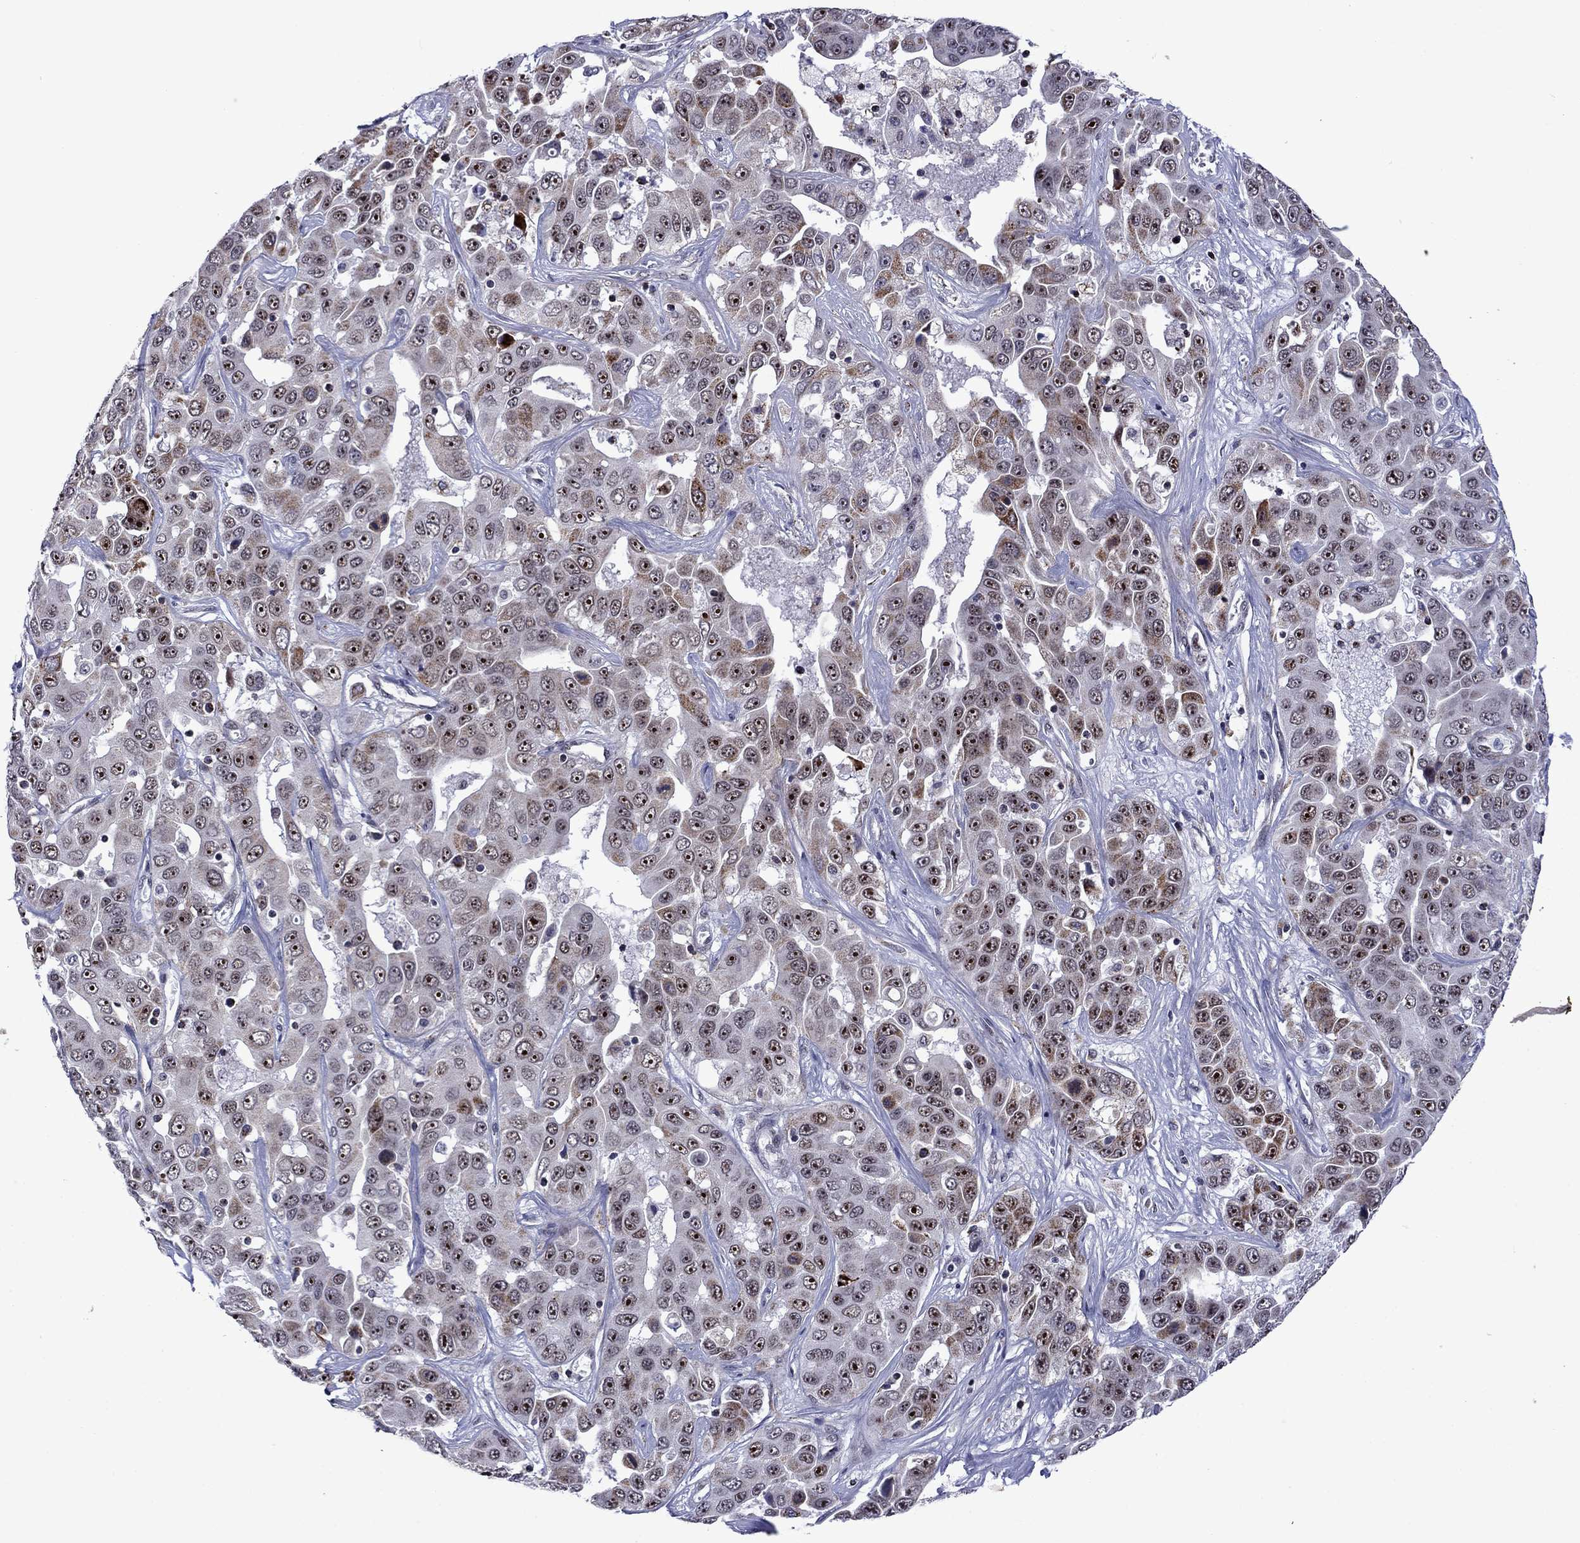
{"staining": {"intensity": "moderate", "quantity": "25%-75%", "location": "nuclear"}, "tissue": "liver cancer", "cell_type": "Tumor cells", "image_type": "cancer", "snomed": [{"axis": "morphology", "description": "Cholangiocarcinoma"}, {"axis": "topography", "description": "Liver"}], "caption": "This photomicrograph demonstrates IHC staining of human cholangiocarcinoma (liver), with medium moderate nuclear staining in approximately 25%-75% of tumor cells.", "gene": "SURF2", "patient": {"sex": "female", "age": 52}}